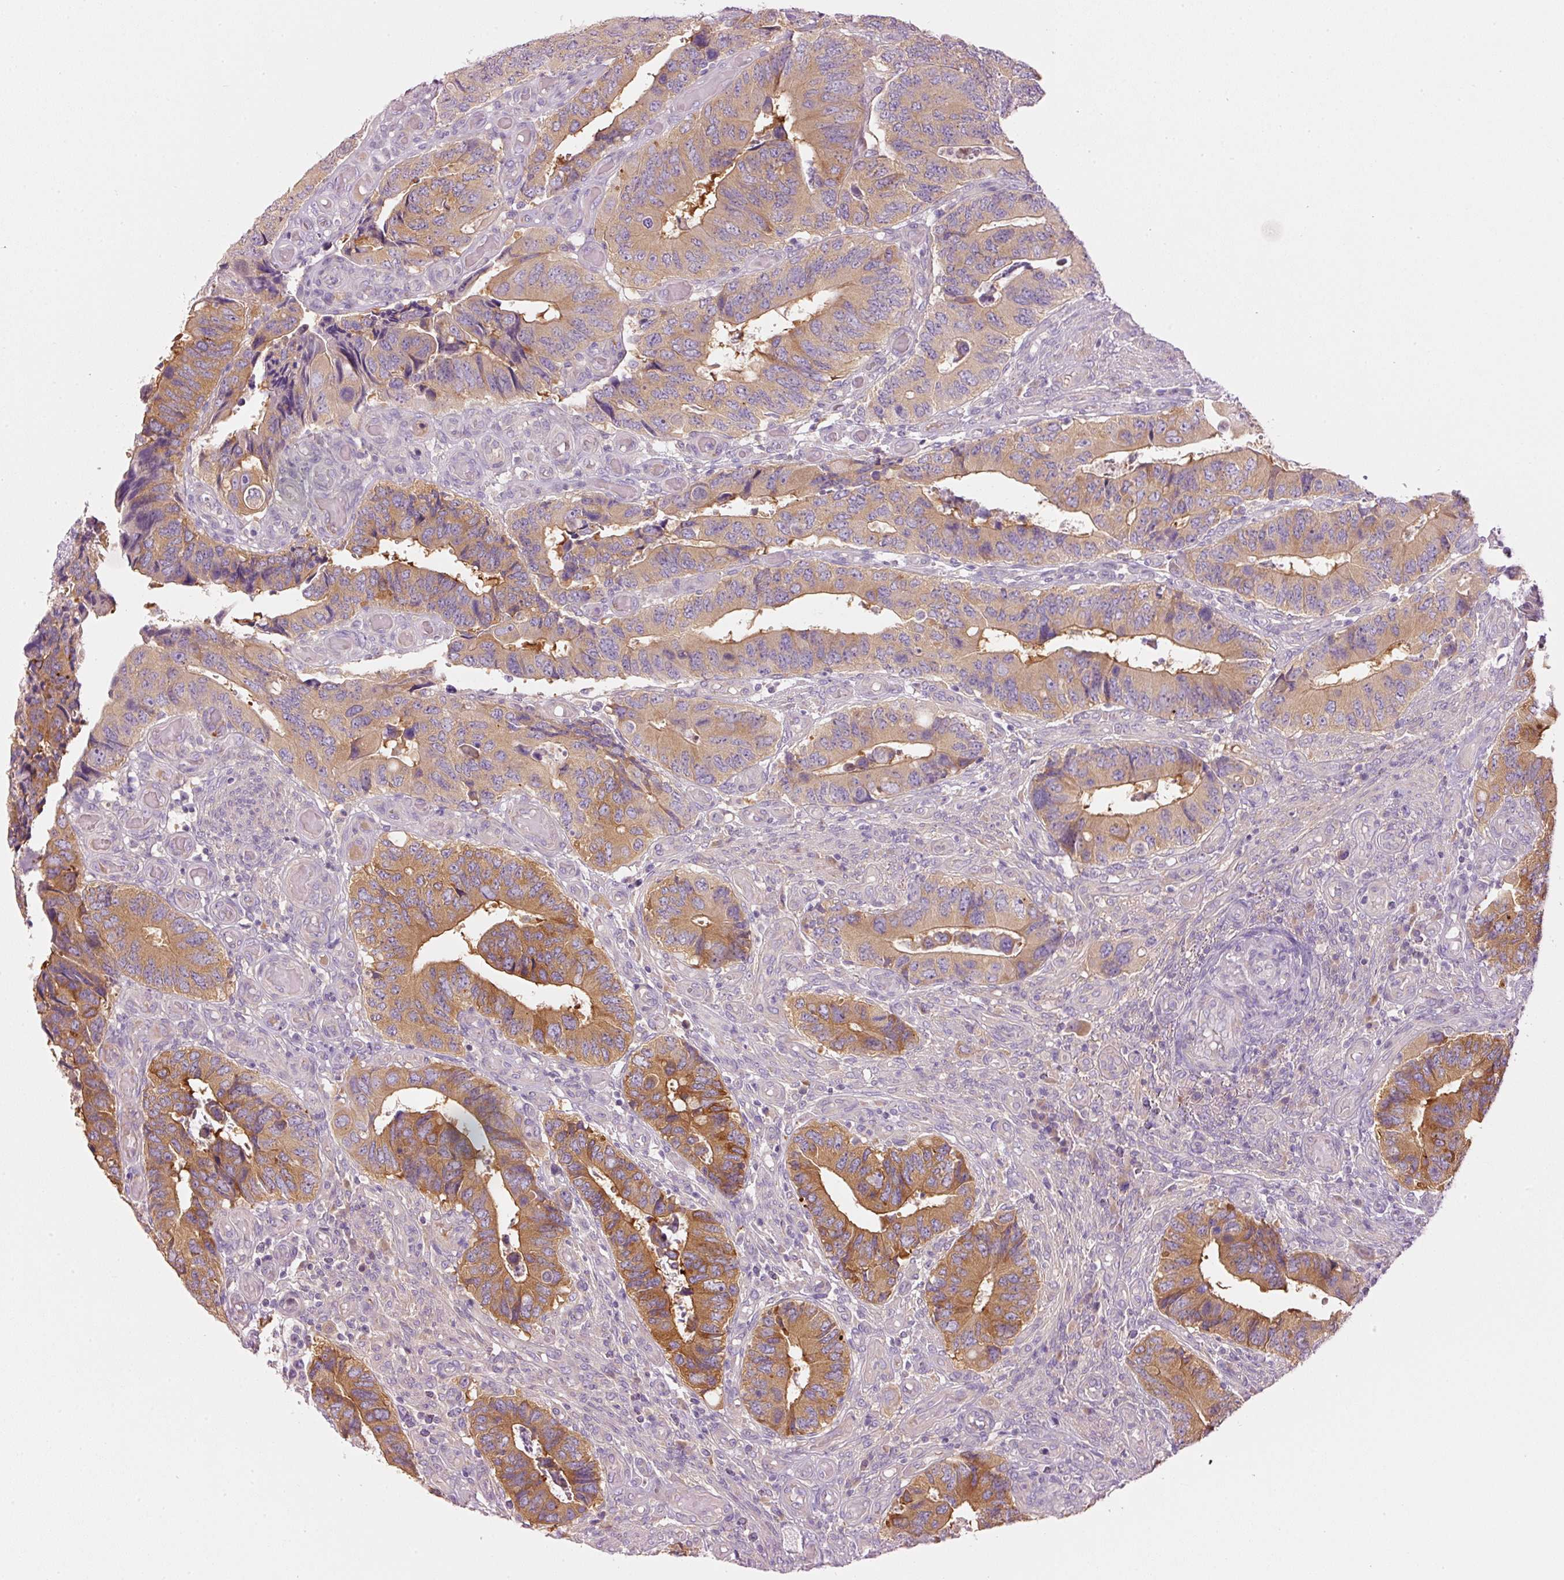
{"staining": {"intensity": "moderate", "quantity": ">75%", "location": "cytoplasmic/membranous"}, "tissue": "colorectal cancer", "cell_type": "Tumor cells", "image_type": "cancer", "snomed": [{"axis": "morphology", "description": "Adenocarcinoma, NOS"}, {"axis": "topography", "description": "Colon"}], "caption": "Protein staining of adenocarcinoma (colorectal) tissue reveals moderate cytoplasmic/membranous staining in approximately >75% of tumor cells.", "gene": "PDXDC1", "patient": {"sex": "male", "age": 87}}